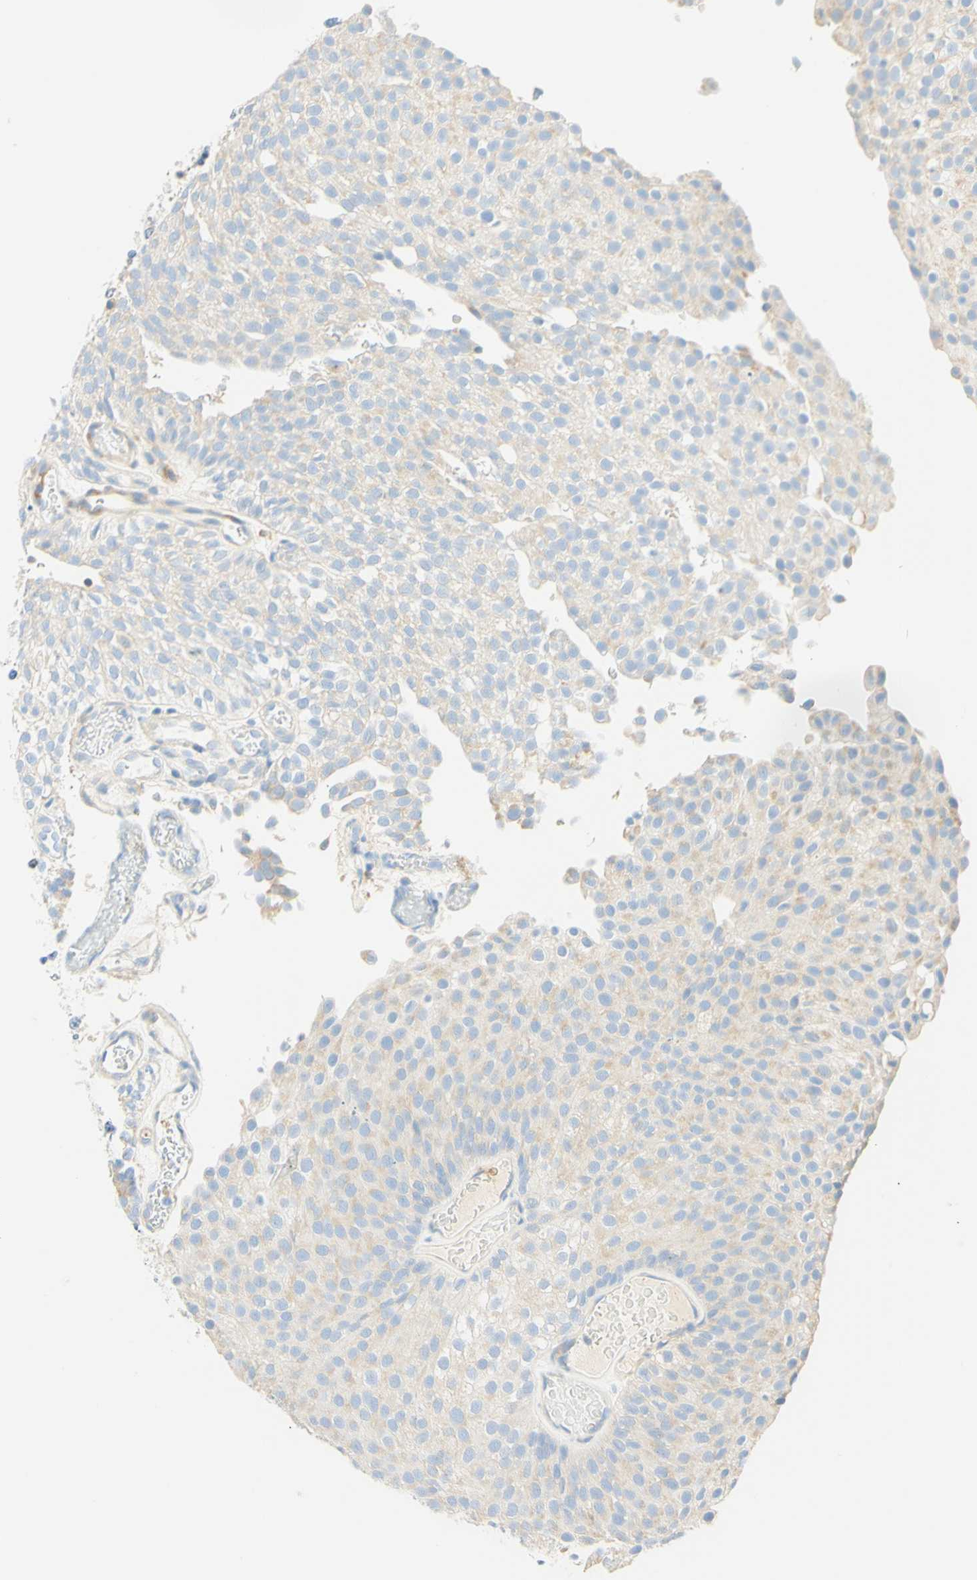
{"staining": {"intensity": "weak", "quantity": "<25%", "location": "cytoplasmic/membranous"}, "tissue": "urothelial cancer", "cell_type": "Tumor cells", "image_type": "cancer", "snomed": [{"axis": "morphology", "description": "Urothelial carcinoma, Low grade"}, {"axis": "topography", "description": "Urinary bladder"}], "caption": "This is an IHC histopathology image of urothelial cancer. There is no staining in tumor cells.", "gene": "LAT", "patient": {"sex": "male", "age": 78}}